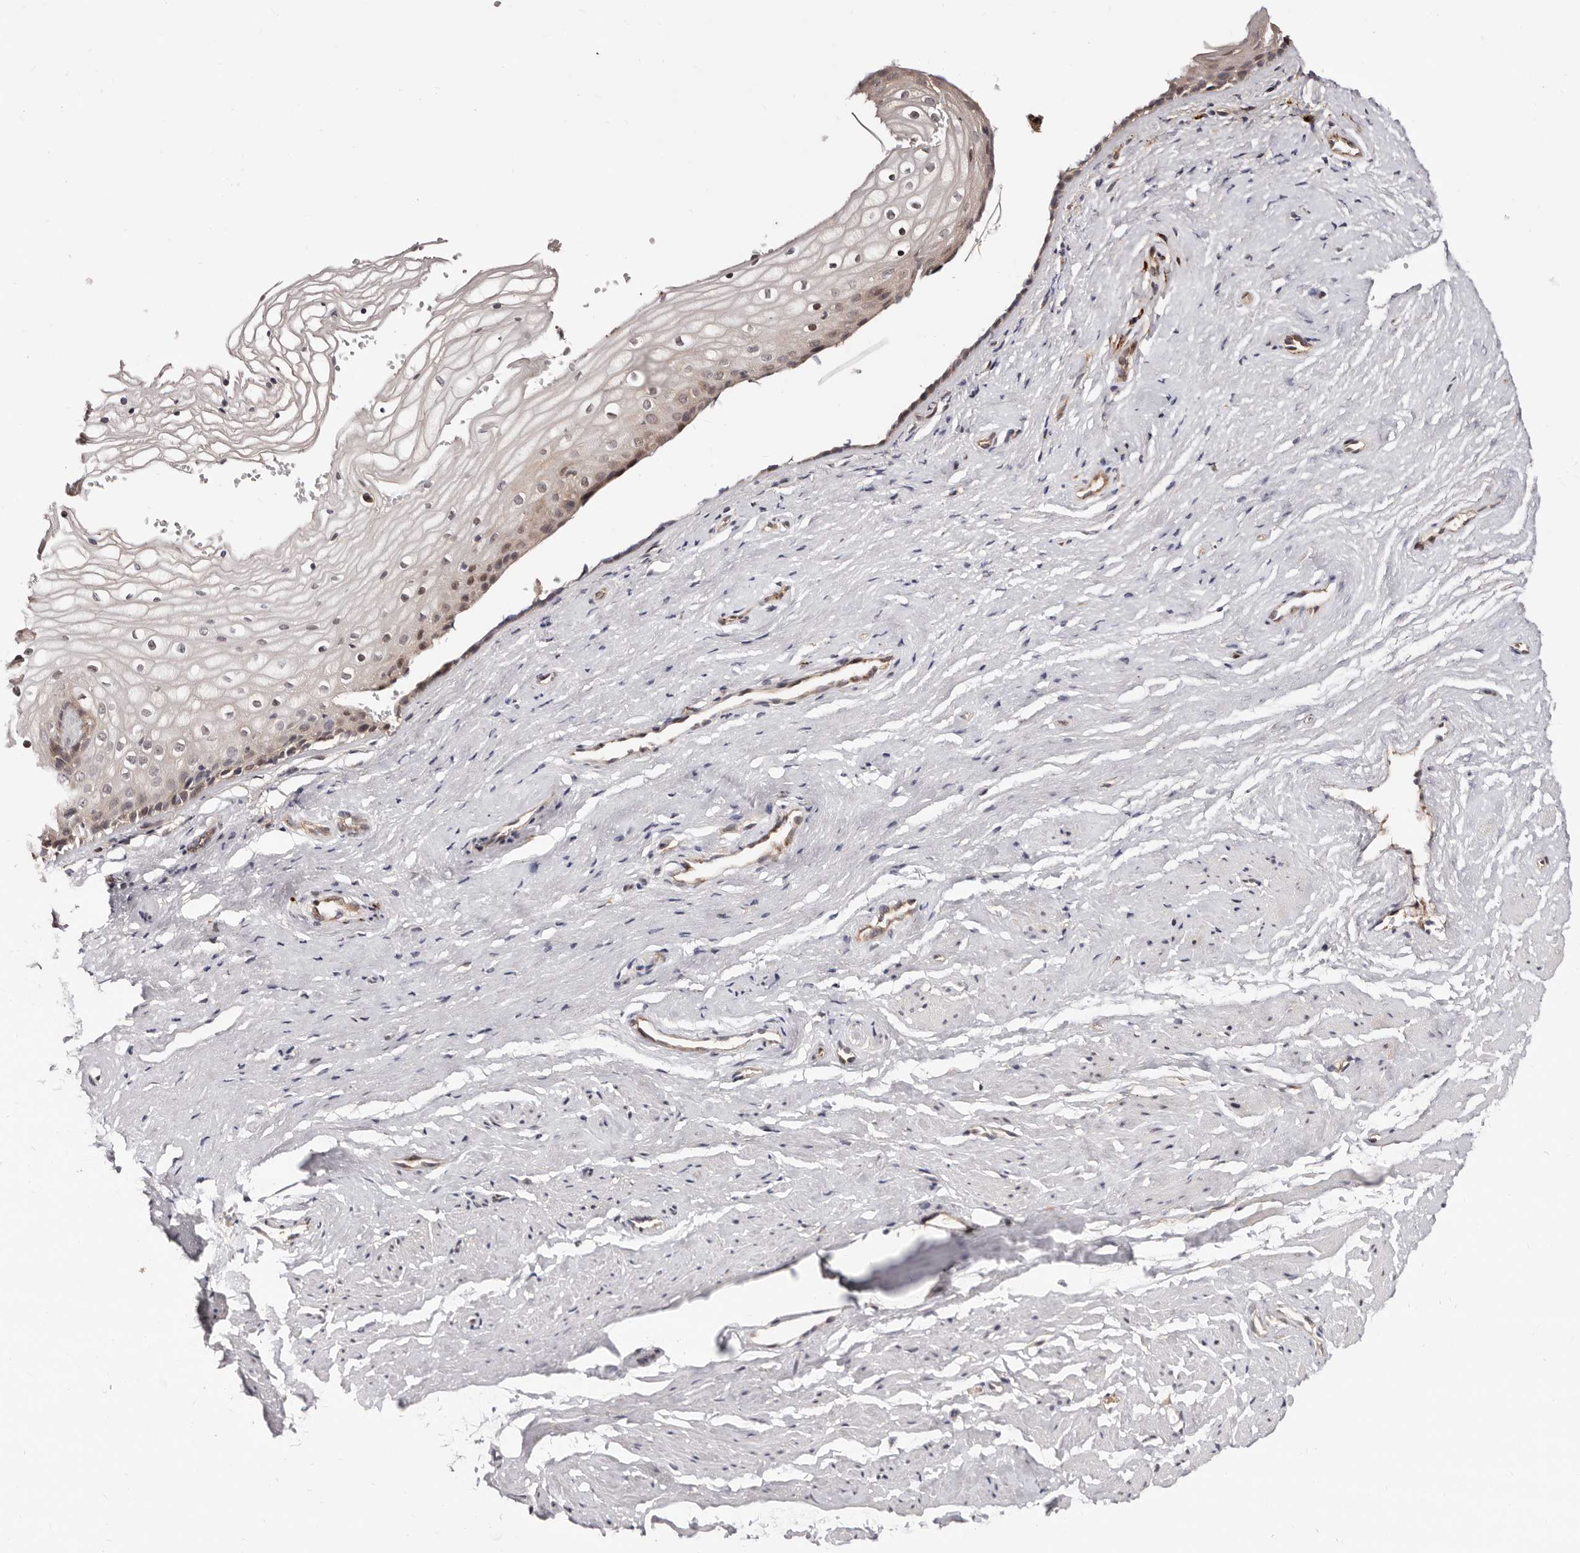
{"staining": {"intensity": "moderate", "quantity": "<25%", "location": "cytoplasmic/membranous"}, "tissue": "vagina", "cell_type": "Squamous epithelial cells", "image_type": "normal", "snomed": [{"axis": "morphology", "description": "Normal tissue, NOS"}, {"axis": "topography", "description": "Vagina"}], "caption": "IHC photomicrograph of unremarkable vagina: human vagina stained using IHC reveals low levels of moderate protein expression localized specifically in the cytoplasmic/membranous of squamous epithelial cells, appearing as a cytoplasmic/membranous brown color.", "gene": "DACT2", "patient": {"sex": "female", "age": 46}}